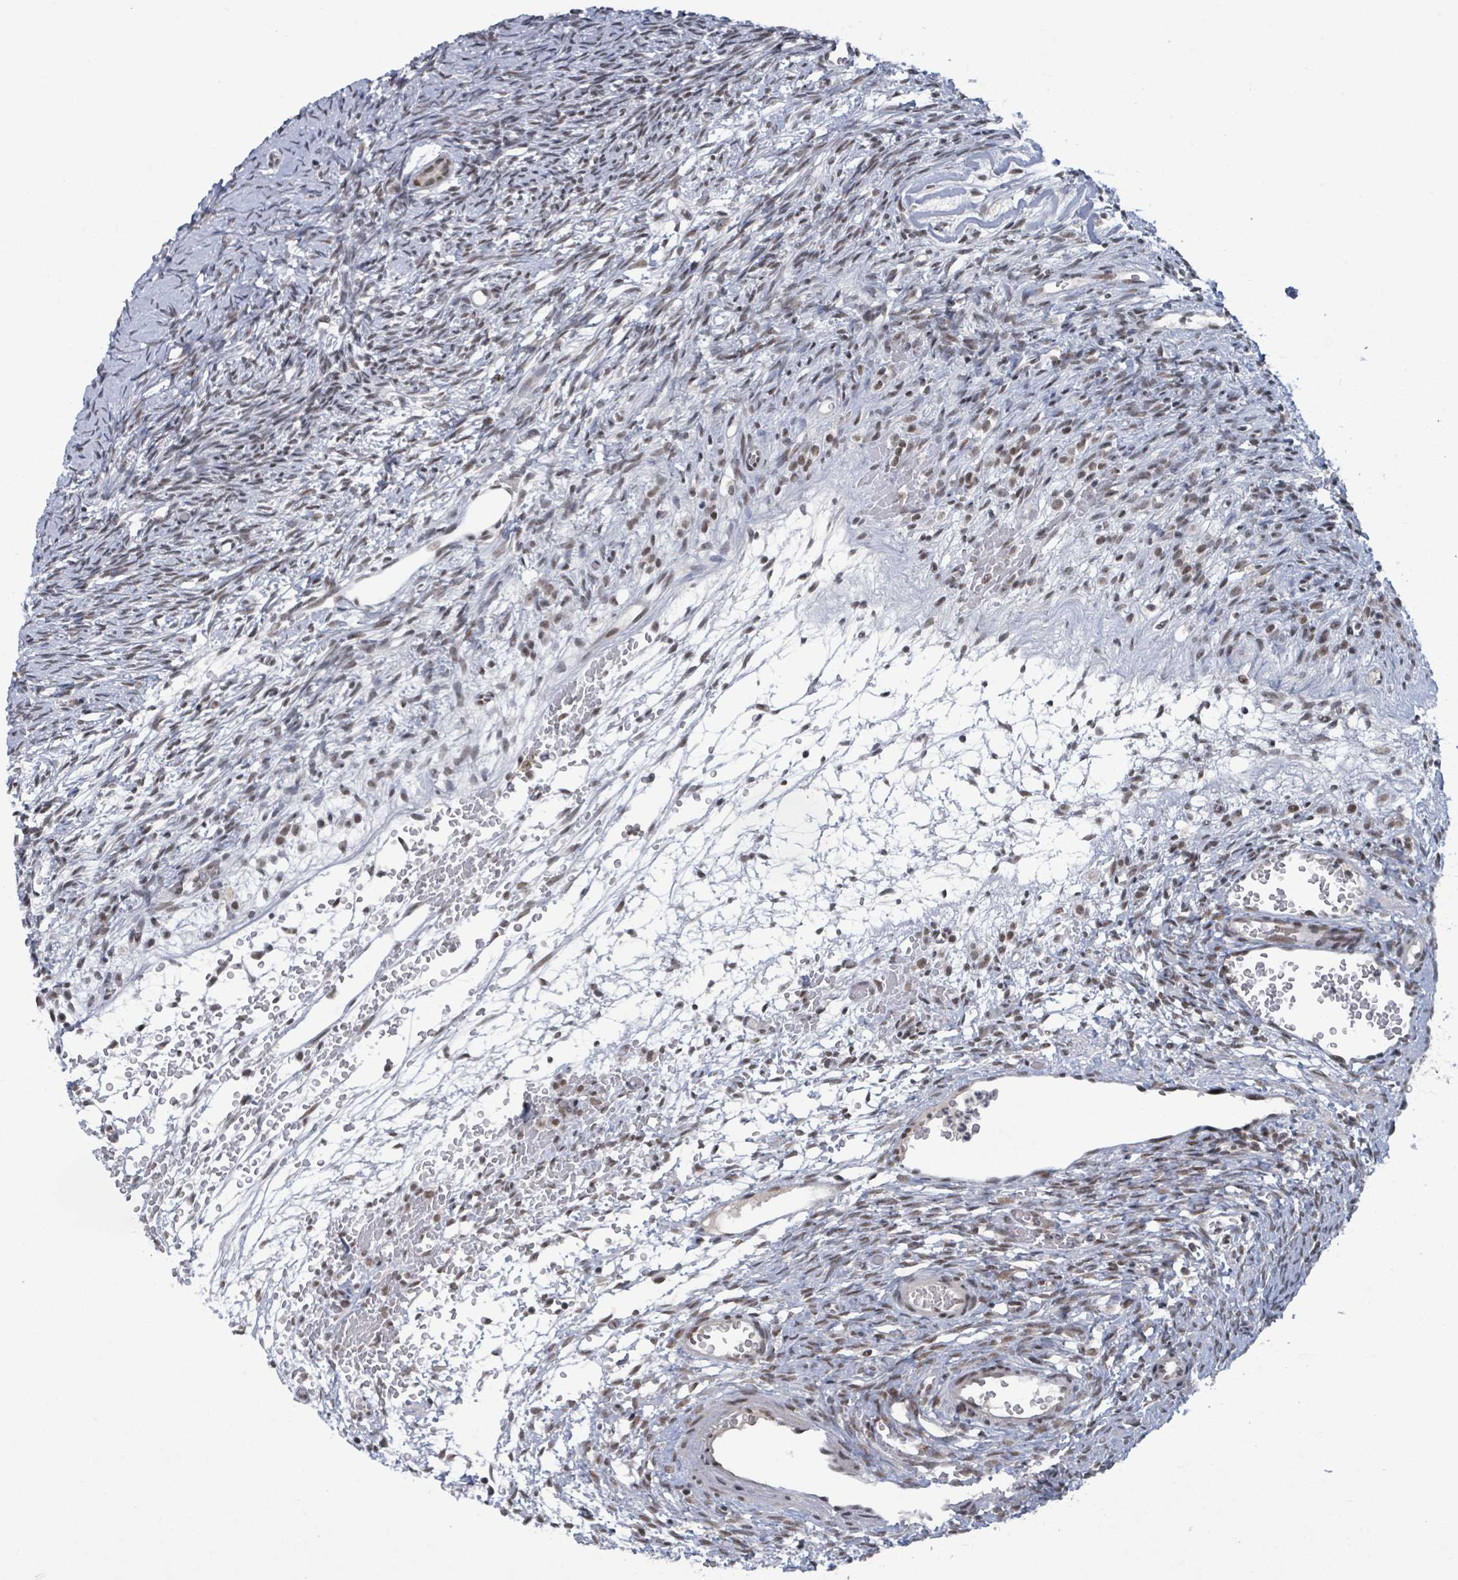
{"staining": {"intensity": "weak", "quantity": "<25%", "location": "nuclear"}, "tissue": "ovary", "cell_type": "Ovarian stroma cells", "image_type": "normal", "snomed": [{"axis": "morphology", "description": "Normal tissue, NOS"}, {"axis": "topography", "description": "Ovary"}], "caption": "High magnification brightfield microscopy of normal ovary stained with DAB (3,3'-diaminobenzidine) (brown) and counterstained with hematoxylin (blue): ovarian stroma cells show no significant positivity. Brightfield microscopy of immunohistochemistry (IHC) stained with DAB (3,3'-diaminobenzidine) (brown) and hematoxylin (blue), captured at high magnification.", "gene": "BANP", "patient": {"sex": "female", "age": 39}}